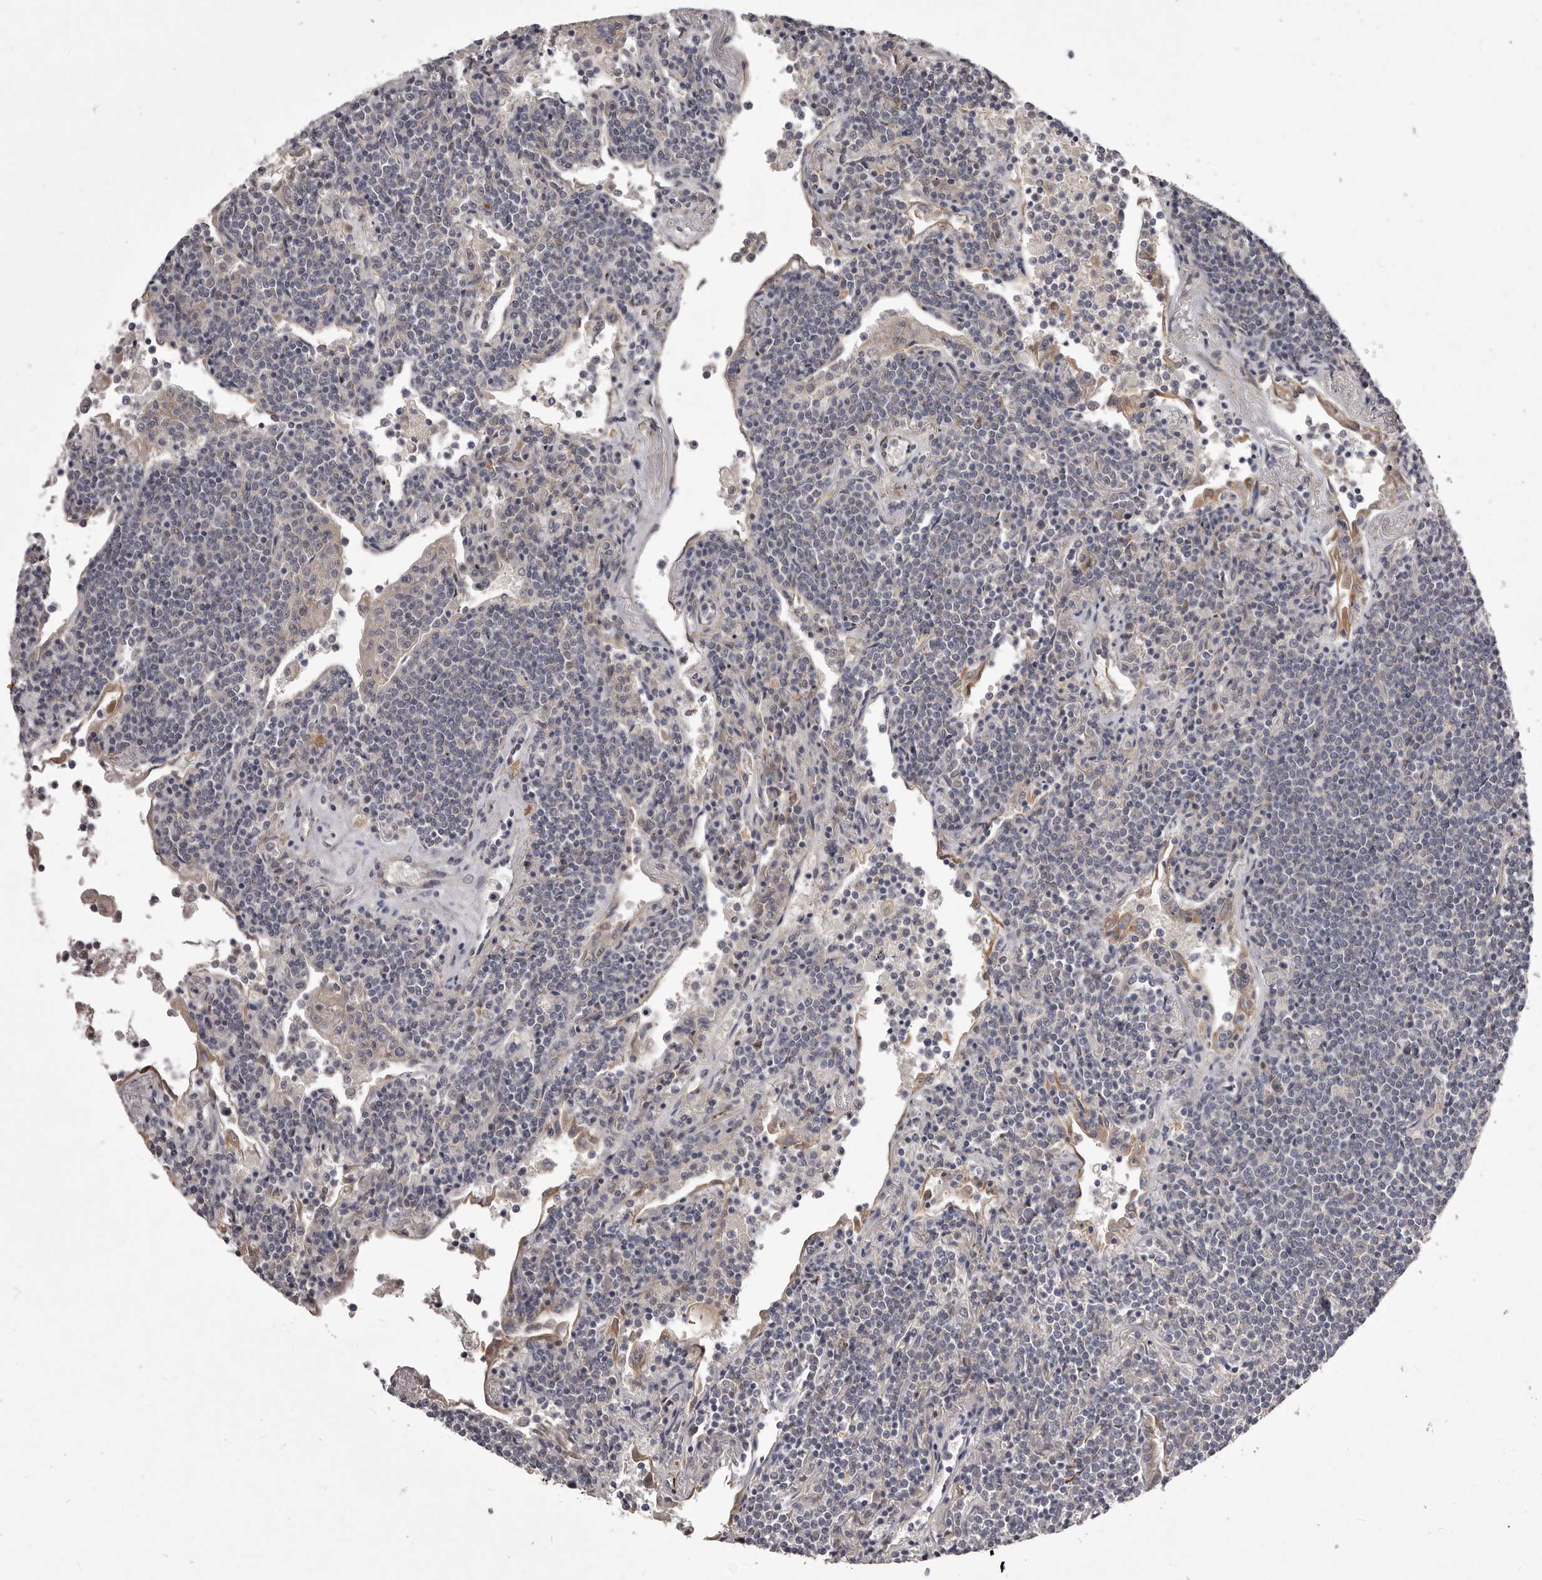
{"staining": {"intensity": "negative", "quantity": "none", "location": "none"}, "tissue": "lymphoma", "cell_type": "Tumor cells", "image_type": "cancer", "snomed": [{"axis": "morphology", "description": "Malignant lymphoma, non-Hodgkin's type, Low grade"}, {"axis": "topography", "description": "Lung"}], "caption": "Lymphoma stained for a protein using immunohistochemistry reveals no positivity tumor cells.", "gene": "PNRC1", "patient": {"sex": "female", "age": 71}}